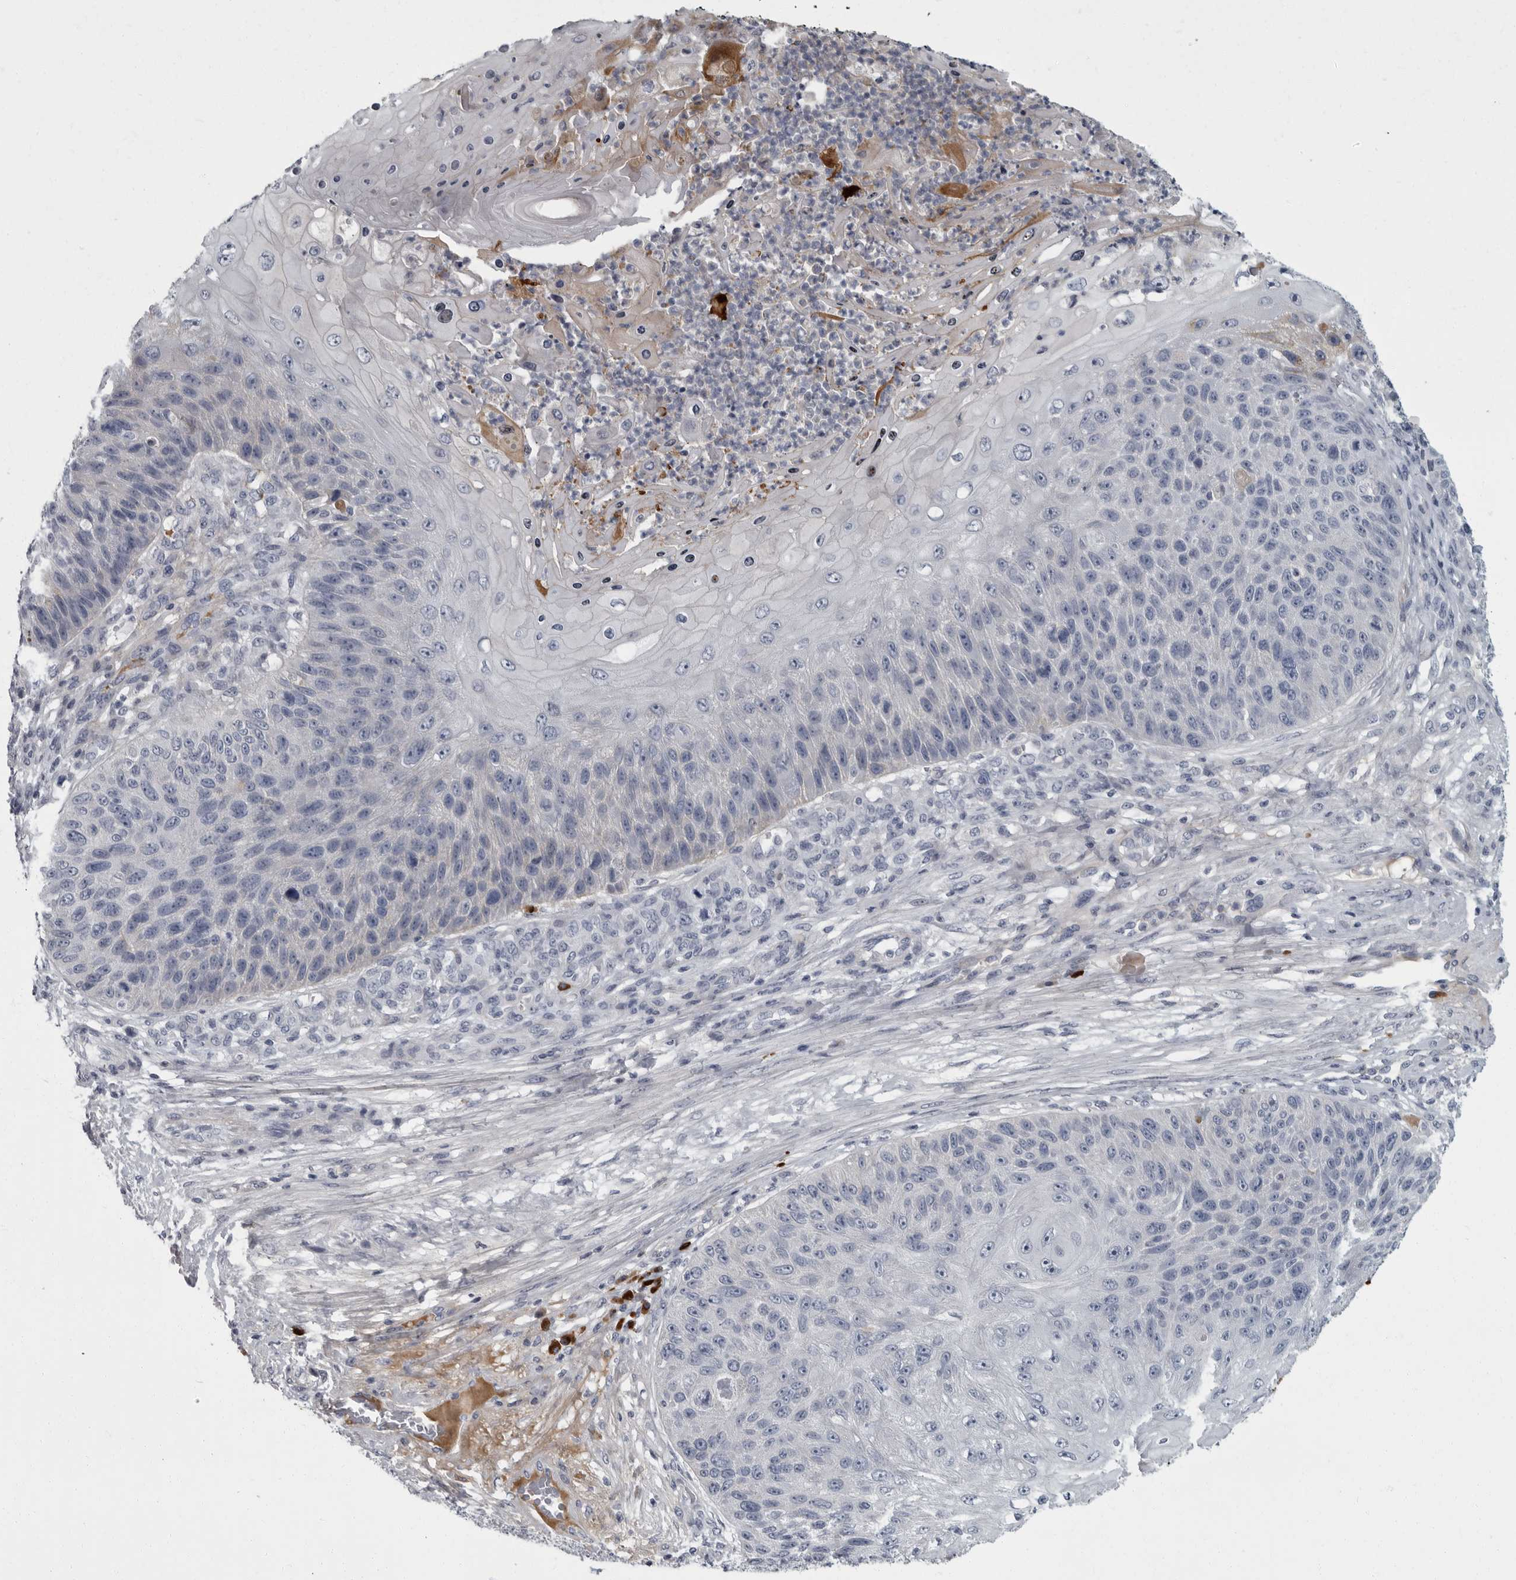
{"staining": {"intensity": "negative", "quantity": "none", "location": "none"}, "tissue": "skin cancer", "cell_type": "Tumor cells", "image_type": "cancer", "snomed": [{"axis": "morphology", "description": "Squamous cell carcinoma, NOS"}, {"axis": "topography", "description": "Skin"}], "caption": "Micrograph shows no significant protein positivity in tumor cells of skin cancer.", "gene": "SLC25A39", "patient": {"sex": "female", "age": 88}}